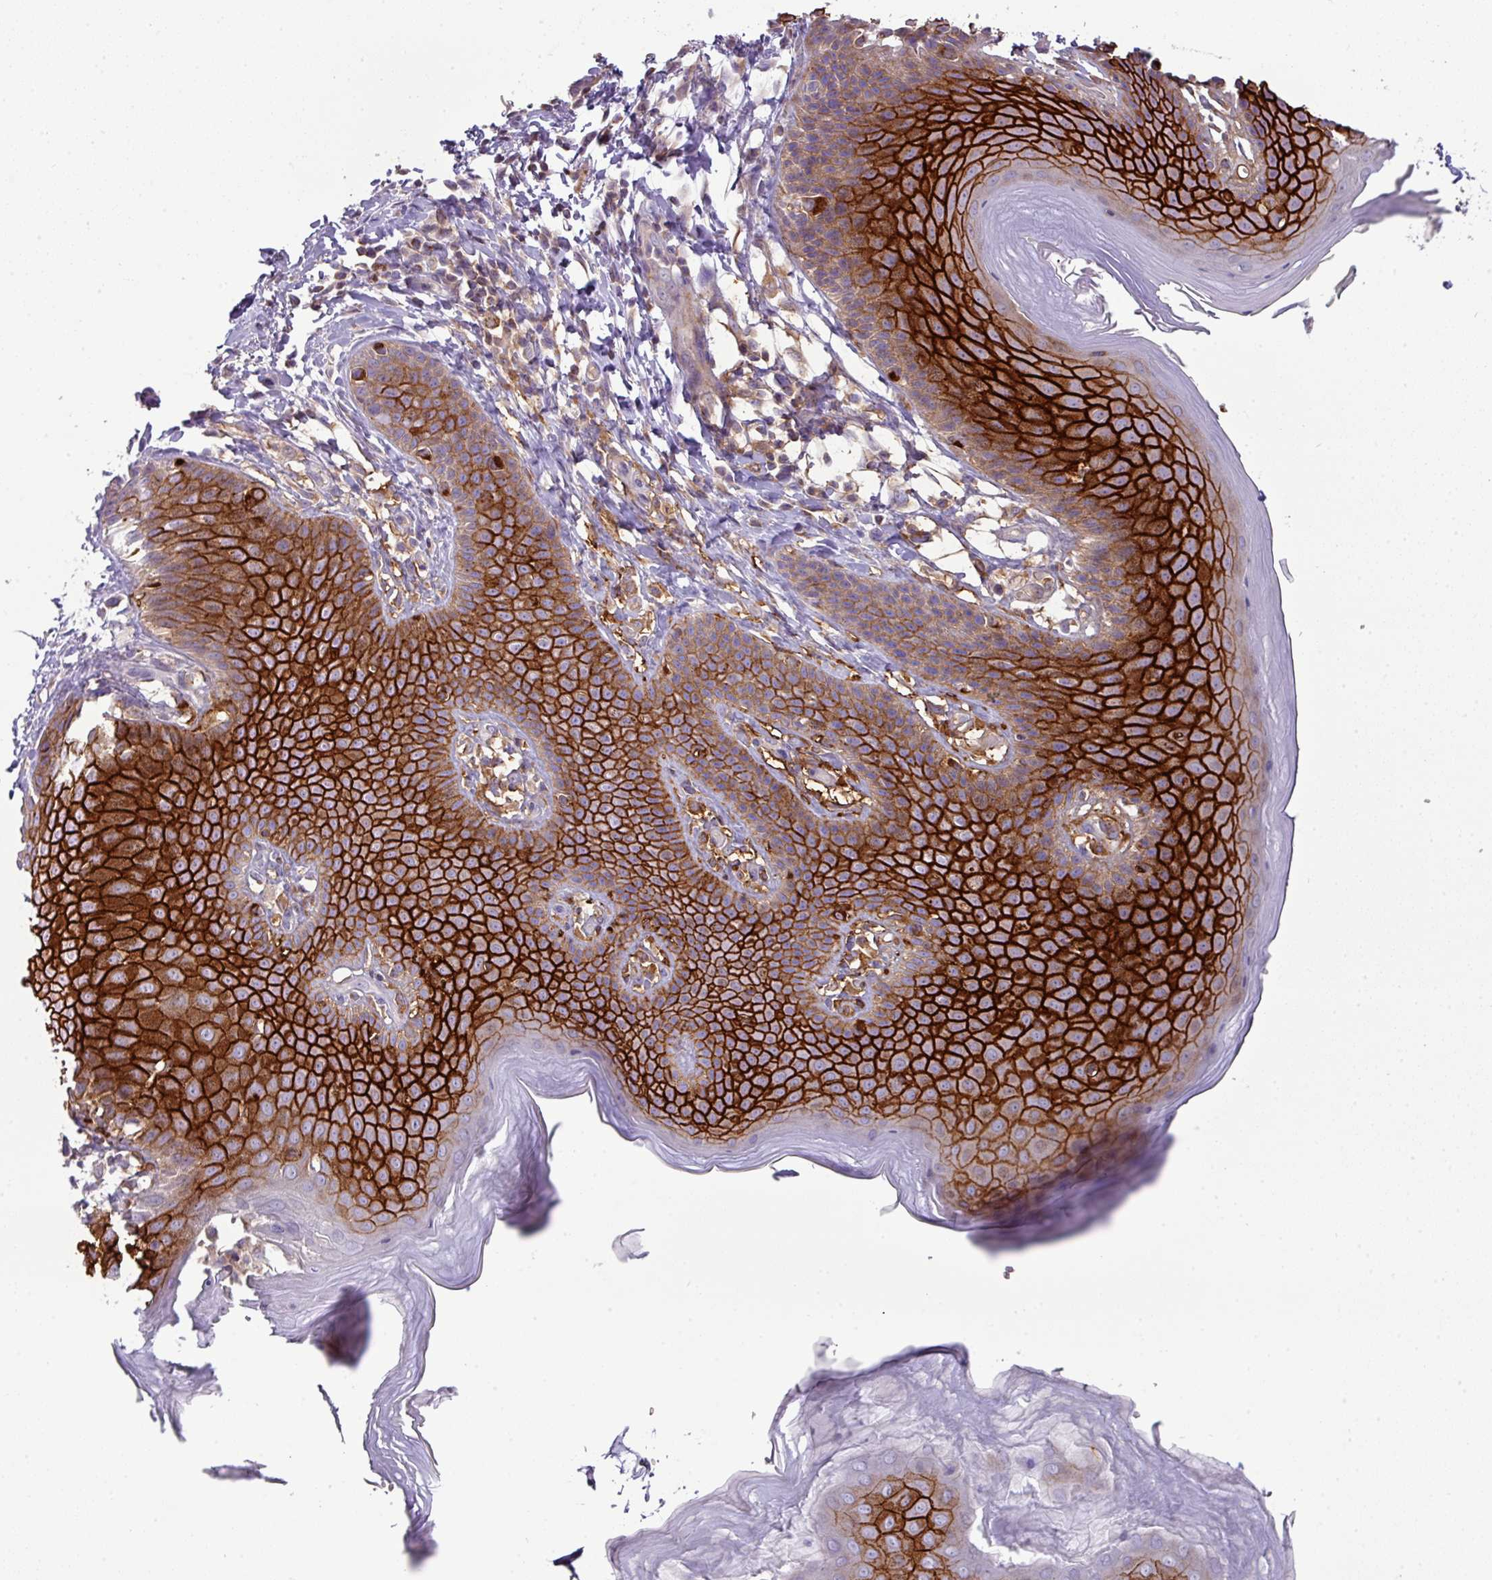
{"staining": {"intensity": "strong", "quantity": "25%-75%", "location": "cytoplasmic/membranous"}, "tissue": "skin", "cell_type": "Epidermal cells", "image_type": "normal", "snomed": [{"axis": "morphology", "description": "Normal tissue, NOS"}, {"axis": "topography", "description": "Peripheral nerve tissue"}], "caption": "Brown immunohistochemical staining in benign skin demonstrates strong cytoplasmic/membranous positivity in approximately 25%-75% of epidermal cells. (IHC, brightfield microscopy, high magnification).", "gene": "TRAPPC1", "patient": {"sex": "male", "age": 51}}